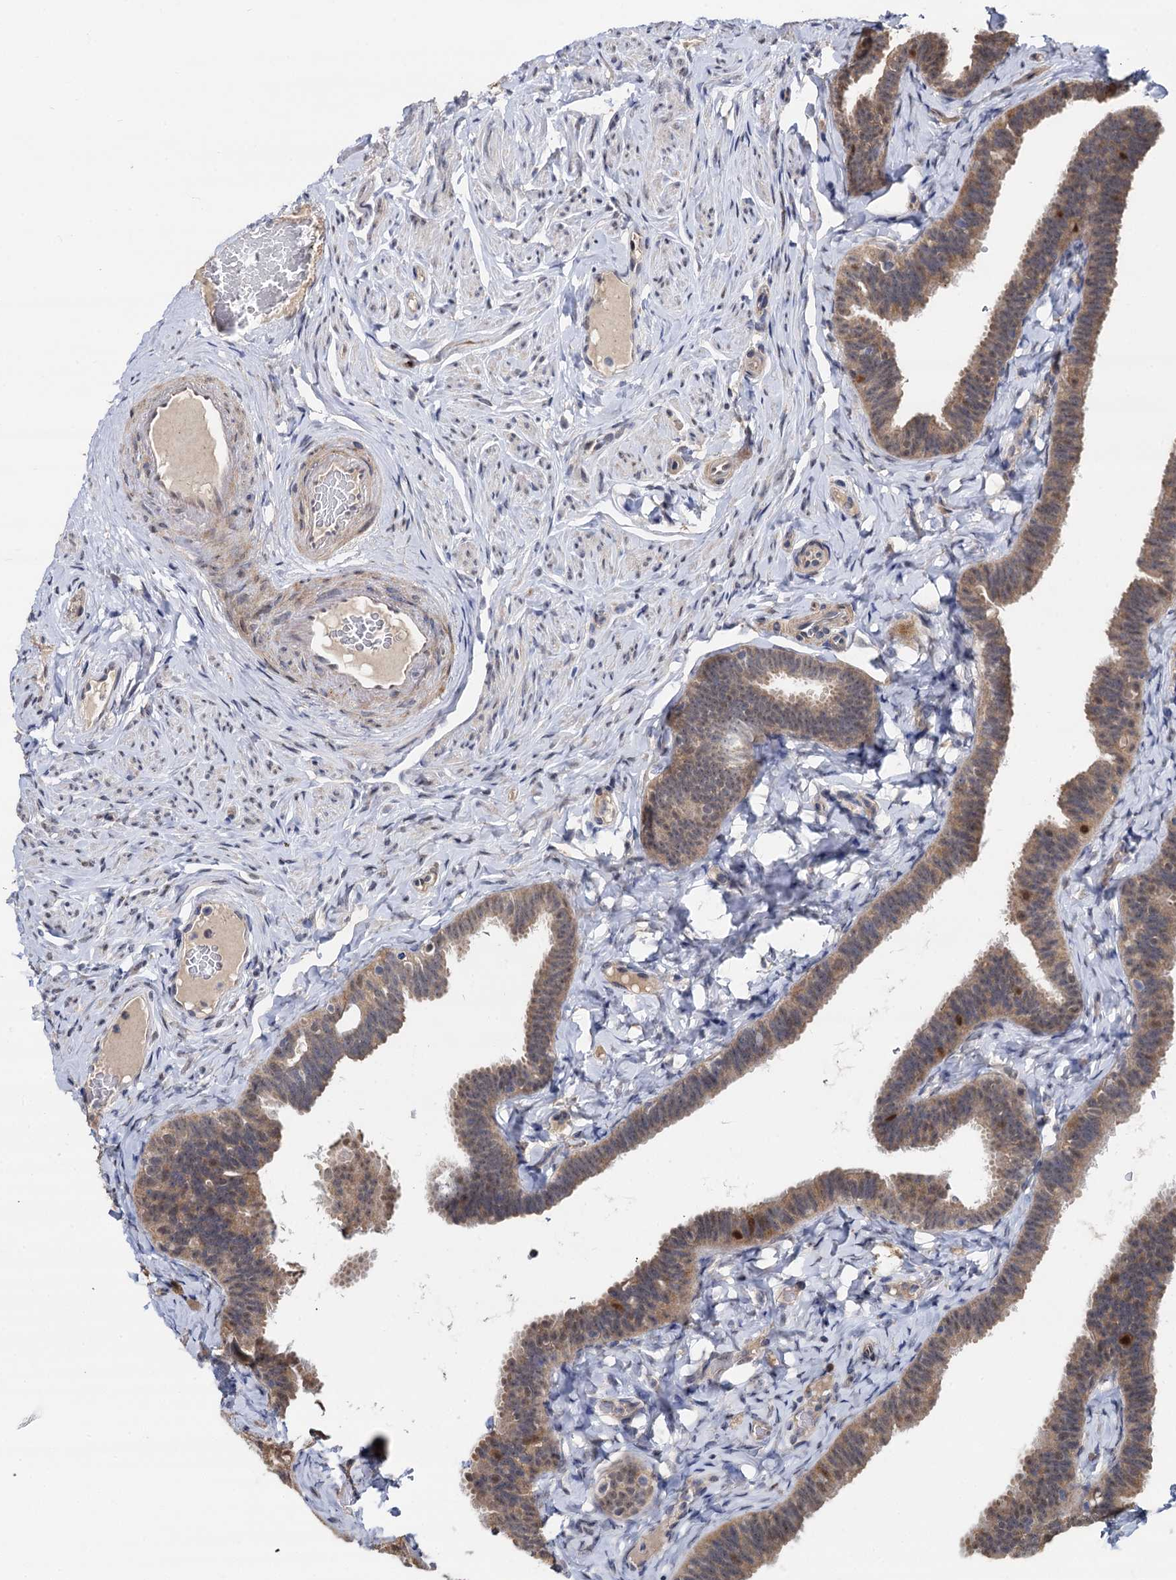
{"staining": {"intensity": "moderate", "quantity": ">75%", "location": "cytoplasmic/membranous,nuclear"}, "tissue": "fallopian tube", "cell_type": "Glandular cells", "image_type": "normal", "snomed": [{"axis": "morphology", "description": "Normal tissue, NOS"}, {"axis": "topography", "description": "Fallopian tube"}], "caption": "A brown stain labels moderate cytoplasmic/membranous,nuclear staining of a protein in glandular cells of unremarkable human fallopian tube.", "gene": "PSMD4", "patient": {"sex": "female", "age": 65}}